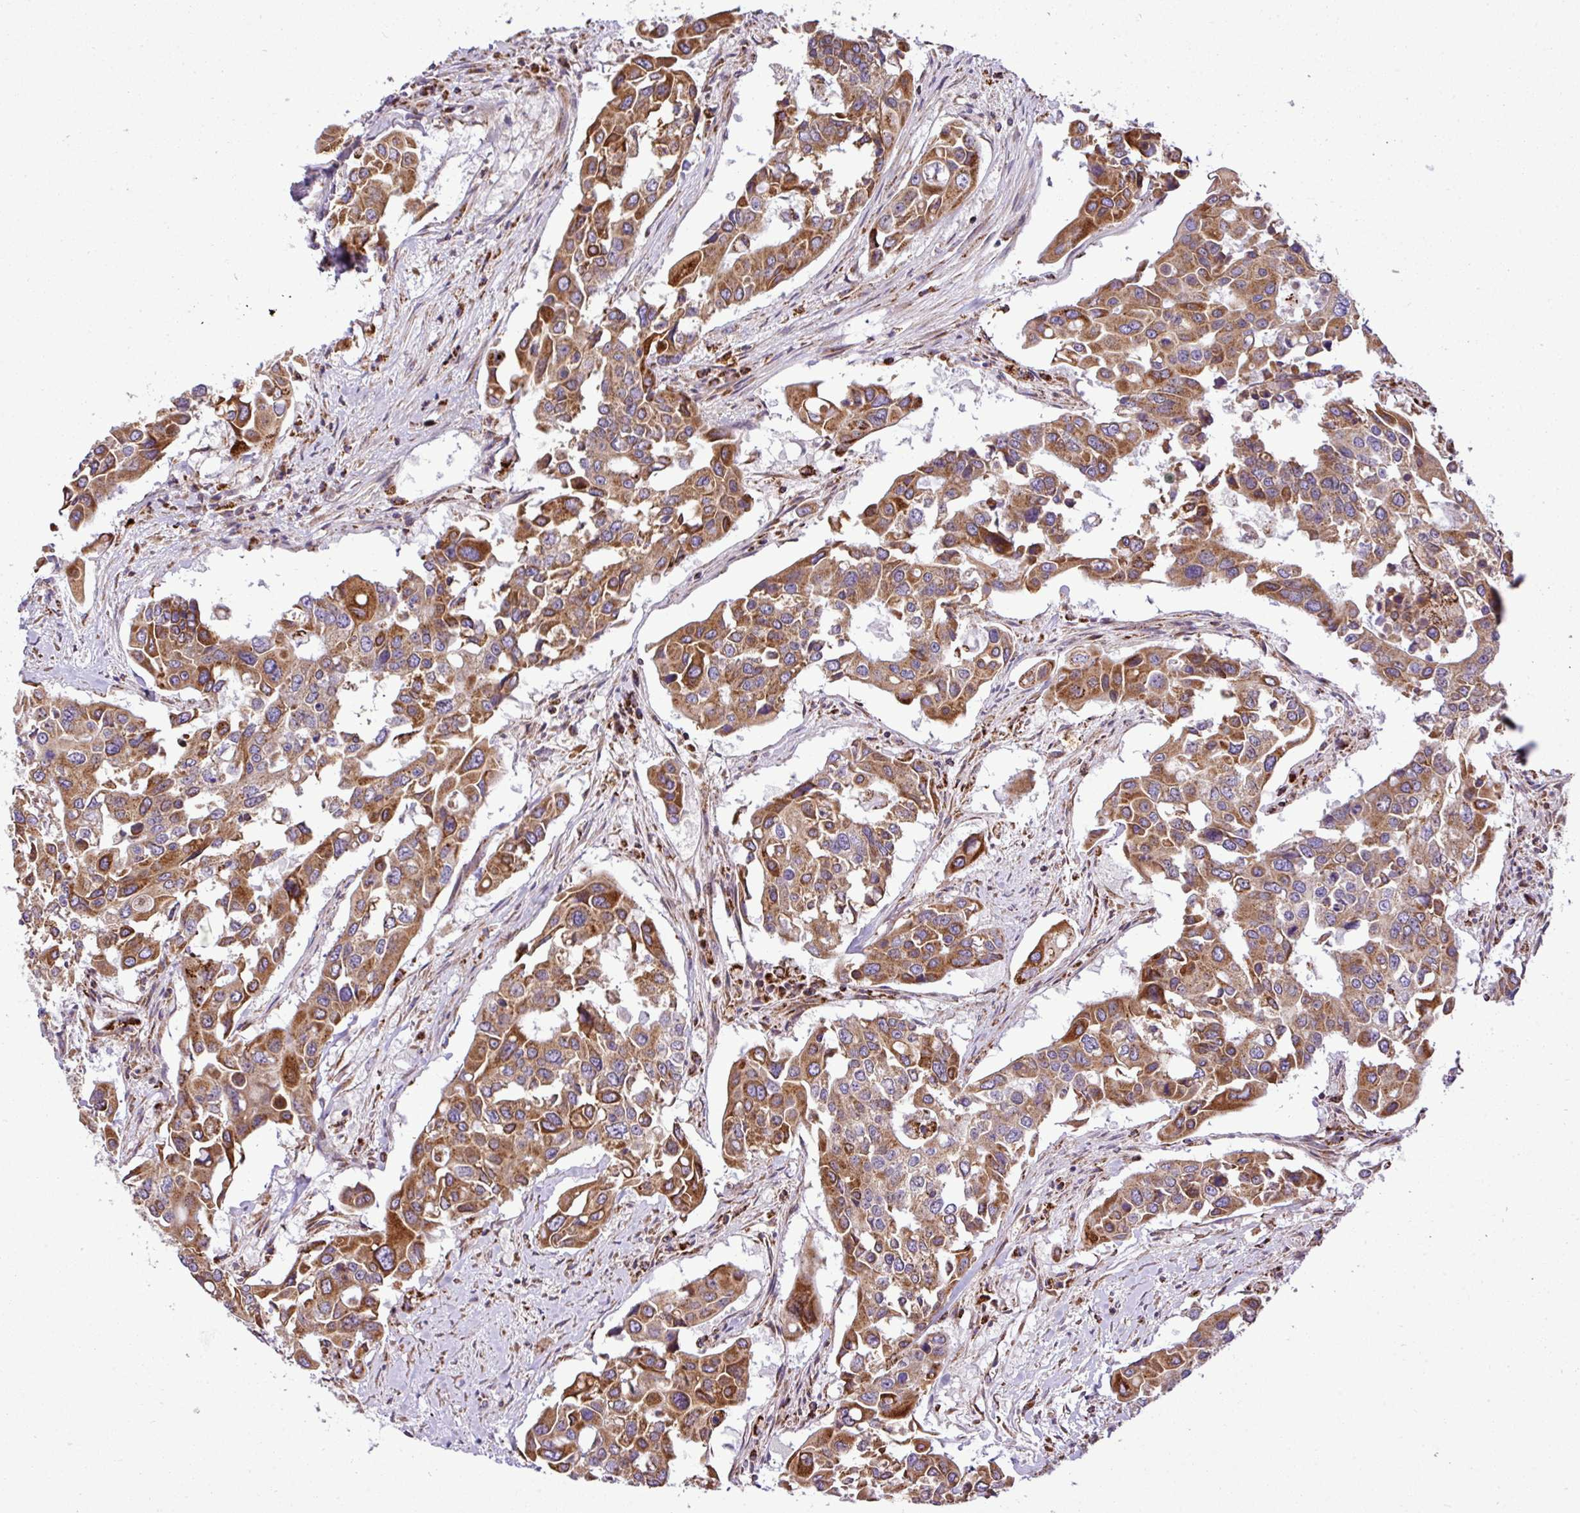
{"staining": {"intensity": "moderate", "quantity": ">75%", "location": "cytoplasmic/membranous"}, "tissue": "colorectal cancer", "cell_type": "Tumor cells", "image_type": "cancer", "snomed": [{"axis": "morphology", "description": "Adenocarcinoma, NOS"}, {"axis": "topography", "description": "Colon"}], "caption": "There is medium levels of moderate cytoplasmic/membranous expression in tumor cells of colorectal adenocarcinoma, as demonstrated by immunohistochemical staining (brown color).", "gene": "ZNF569", "patient": {"sex": "male", "age": 77}}